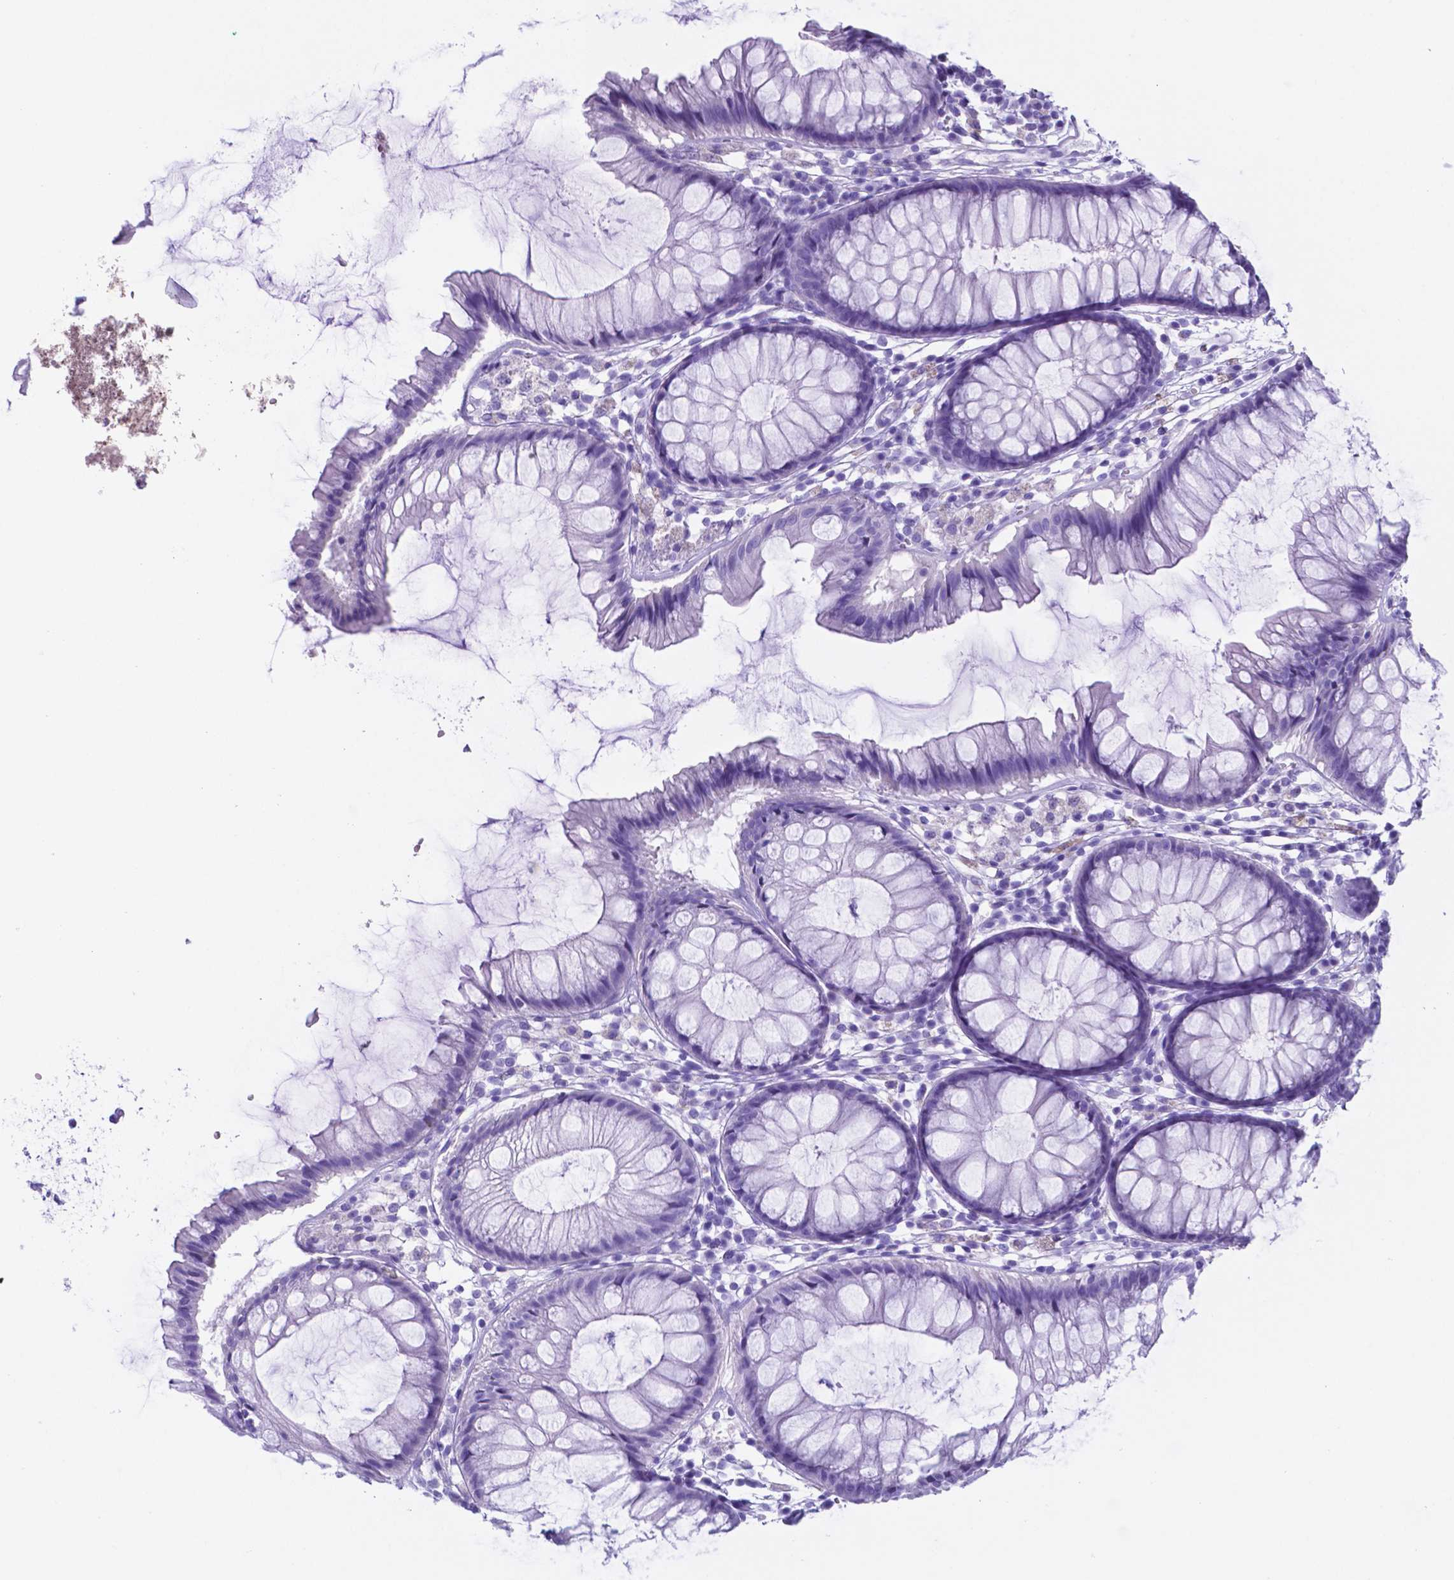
{"staining": {"intensity": "negative", "quantity": "none", "location": "none"}, "tissue": "colon", "cell_type": "Endothelial cells", "image_type": "normal", "snomed": [{"axis": "morphology", "description": "Normal tissue, NOS"}, {"axis": "morphology", "description": "Adenocarcinoma, NOS"}, {"axis": "topography", "description": "Colon"}], "caption": "Human colon stained for a protein using immunohistochemistry (IHC) shows no positivity in endothelial cells.", "gene": "DNAAF8", "patient": {"sex": "male", "age": 65}}